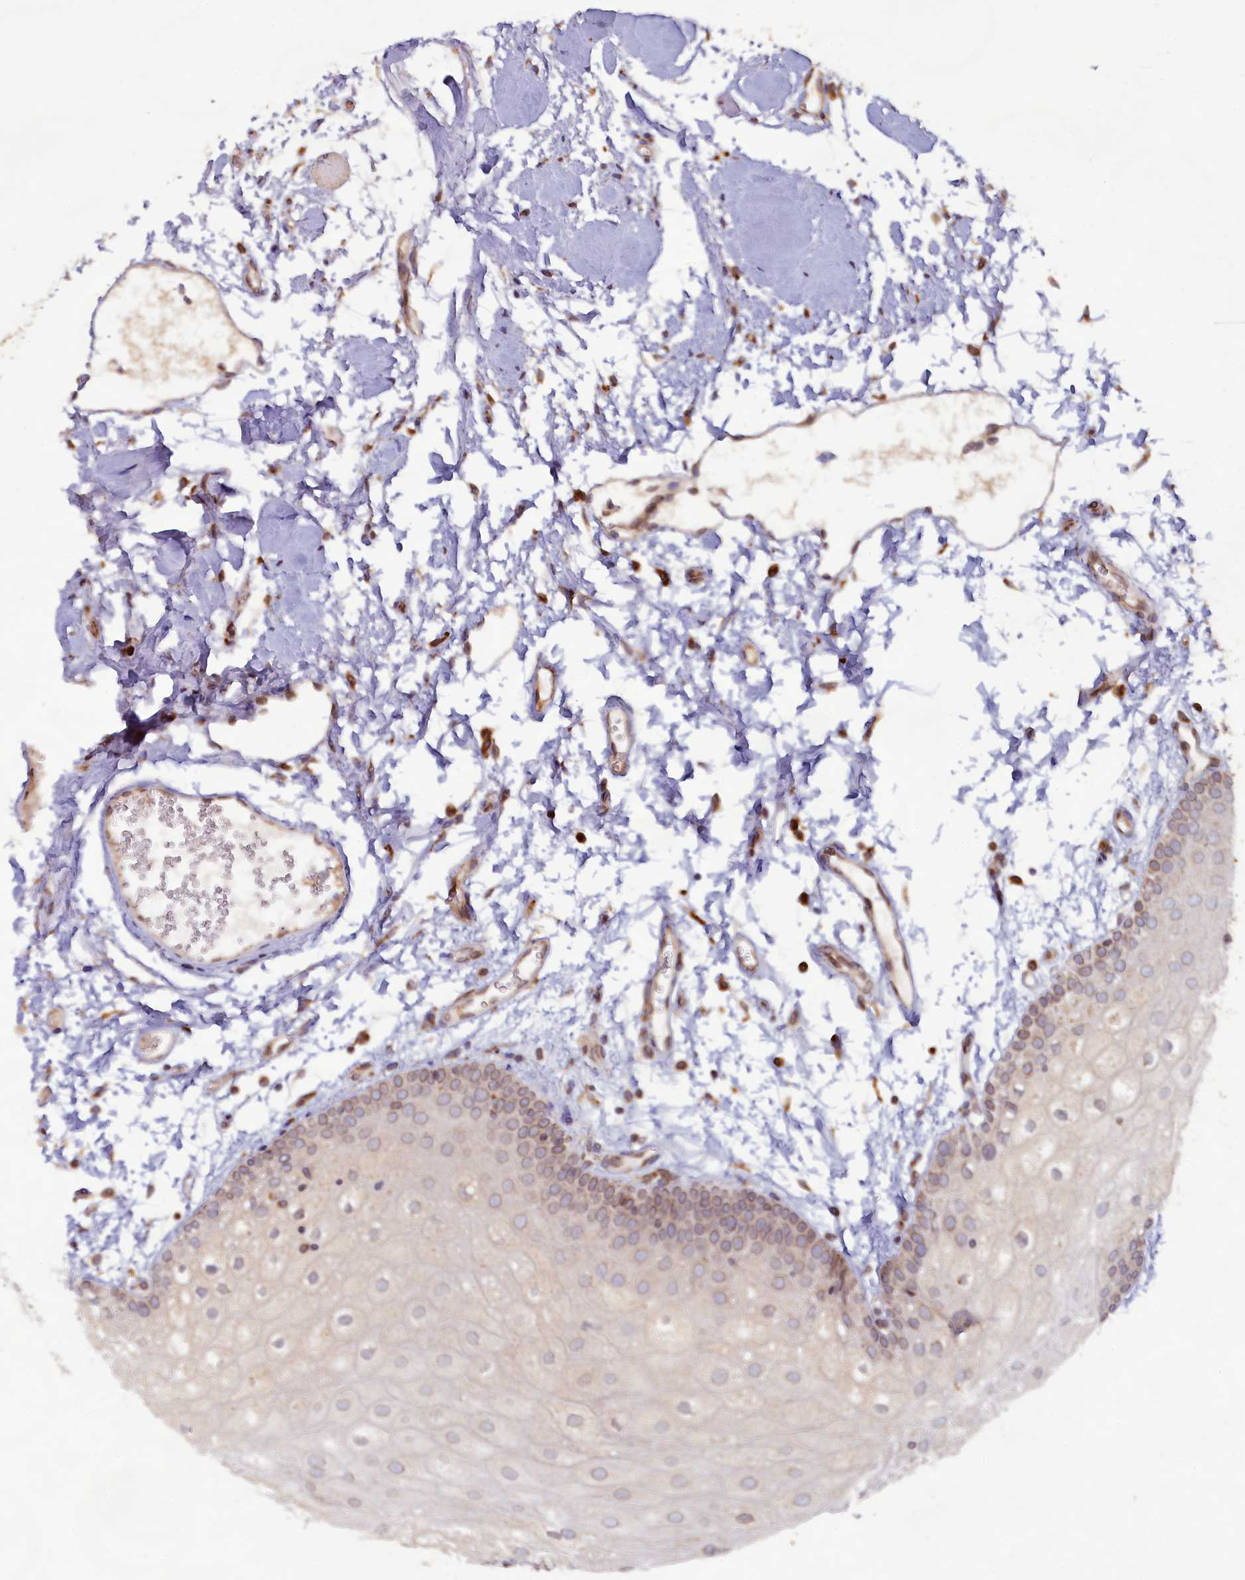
{"staining": {"intensity": "weak", "quantity": "25%-75%", "location": "cytoplasmic/membranous"}, "tissue": "oral mucosa", "cell_type": "Squamous epithelial cells", "image_type": "normal", "snomed": [{"axis": "morphology", "description": "Normal tissue, NOS"}, {"axis": "topography", "description": "Oral tissue"}, {"axis": "topography", "description": "Tounge, NOS"}], "caption": "Immunohistochemical staining of normal oral mucosa exhibits 25%-75% levels of weak cytoplasmic/membranous protein expression in approximately 25%-75% of squamous epithelial cells.", "gene": "TBC1D19", "patient": {"sex": "female", "age": 73}}